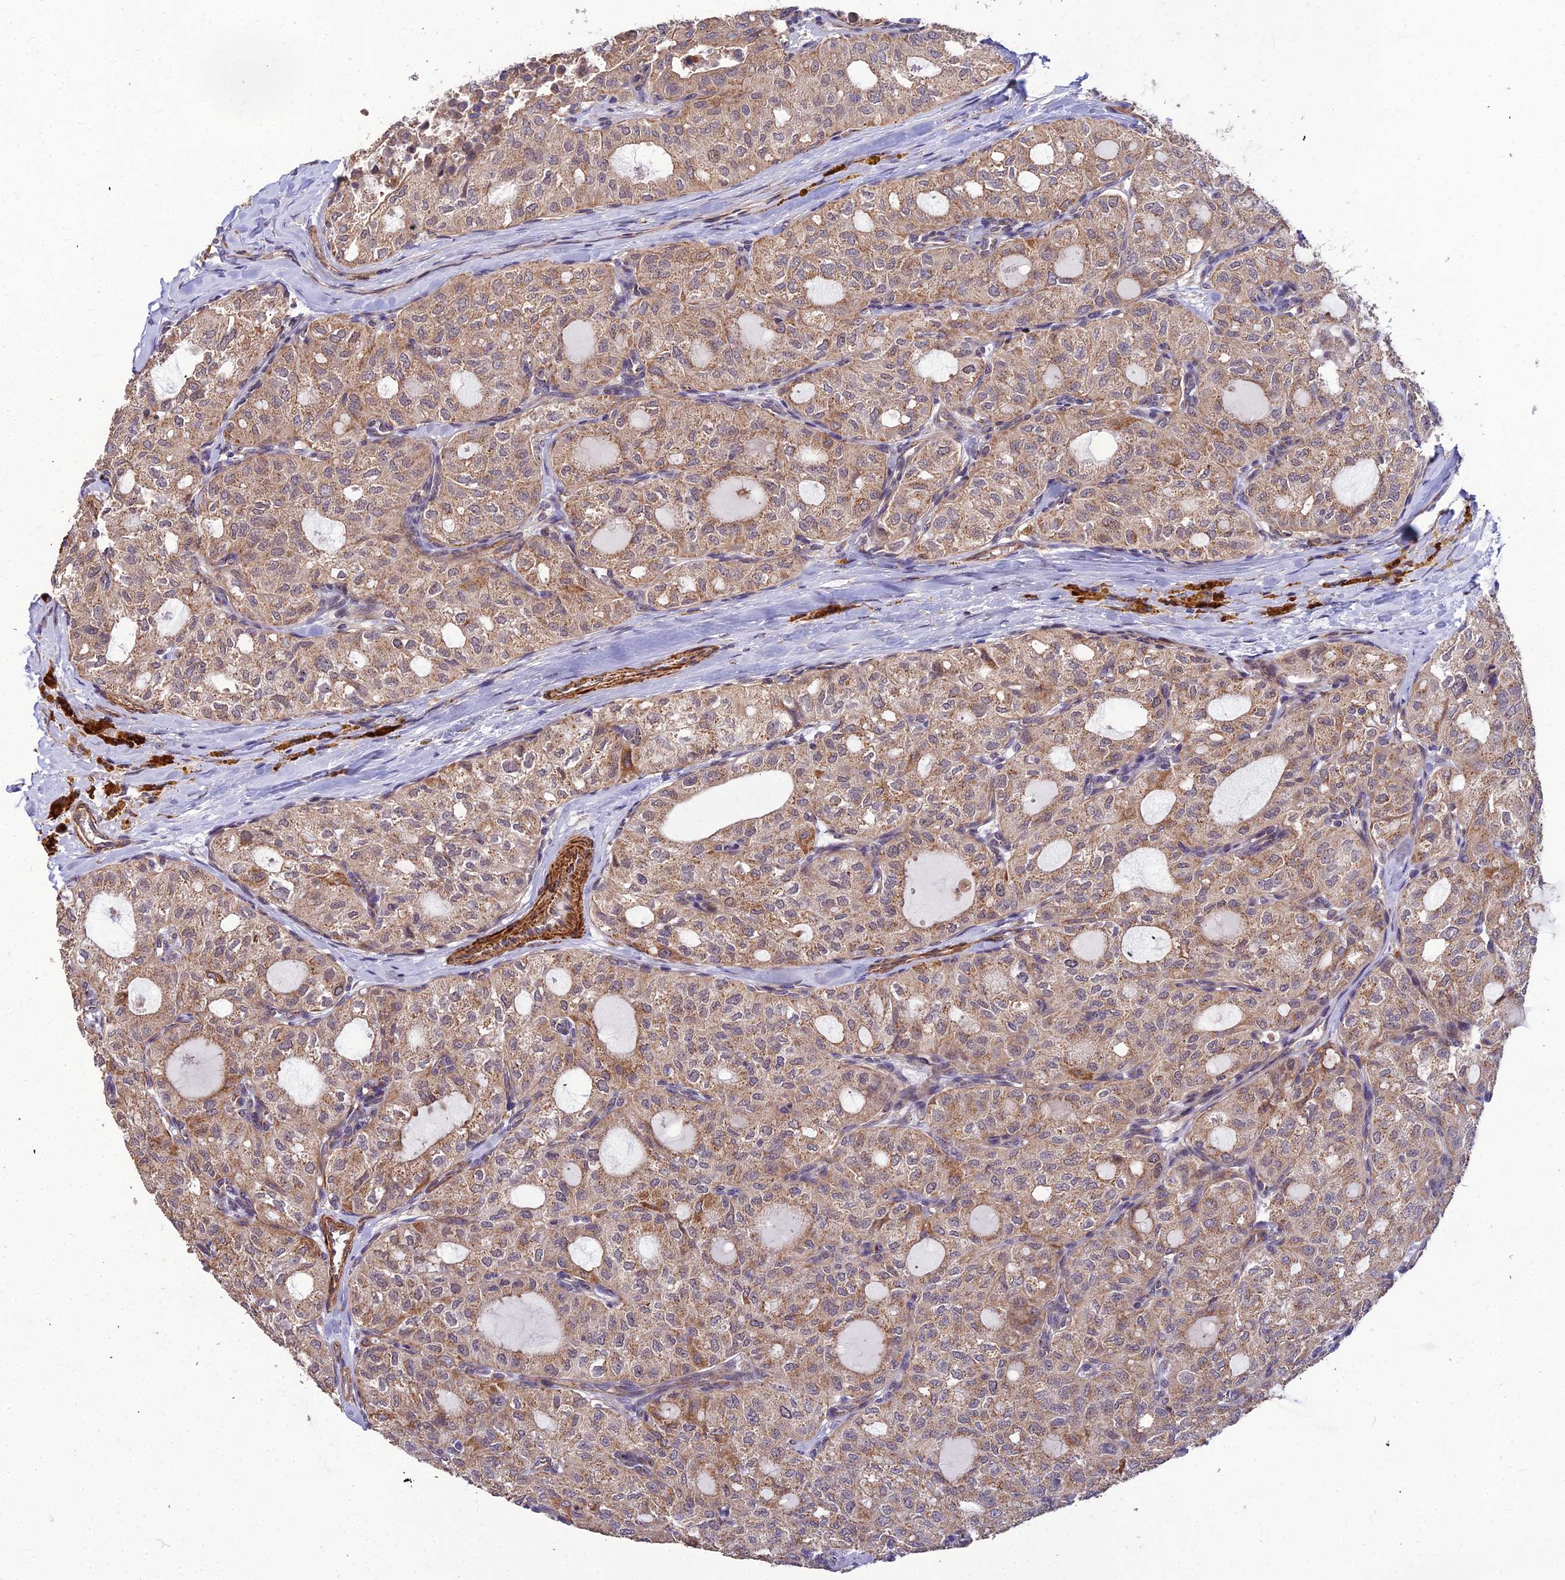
{"staining": {"intensity": "moderate", "quantity": ">75%", "location": "cytoplasmic/membranous"}, "tissue": "thyroid cancer", "cell_type": "Tumor cells", "image_type": "cancer", "snomed": [{"axis": "morphology", "description": "Follicular adenoma carcinoma, NOS"}, {"axis": "topography", "description": "Thyroid gland"}], "caption": "Human thyroid cancer stained with a brown dye reveals moderate cytoplasmic/membranous positive expression in about >75% of tumor cells.", "gene": "LEKR1", "patient": {"sex": "male", "age": 75}}